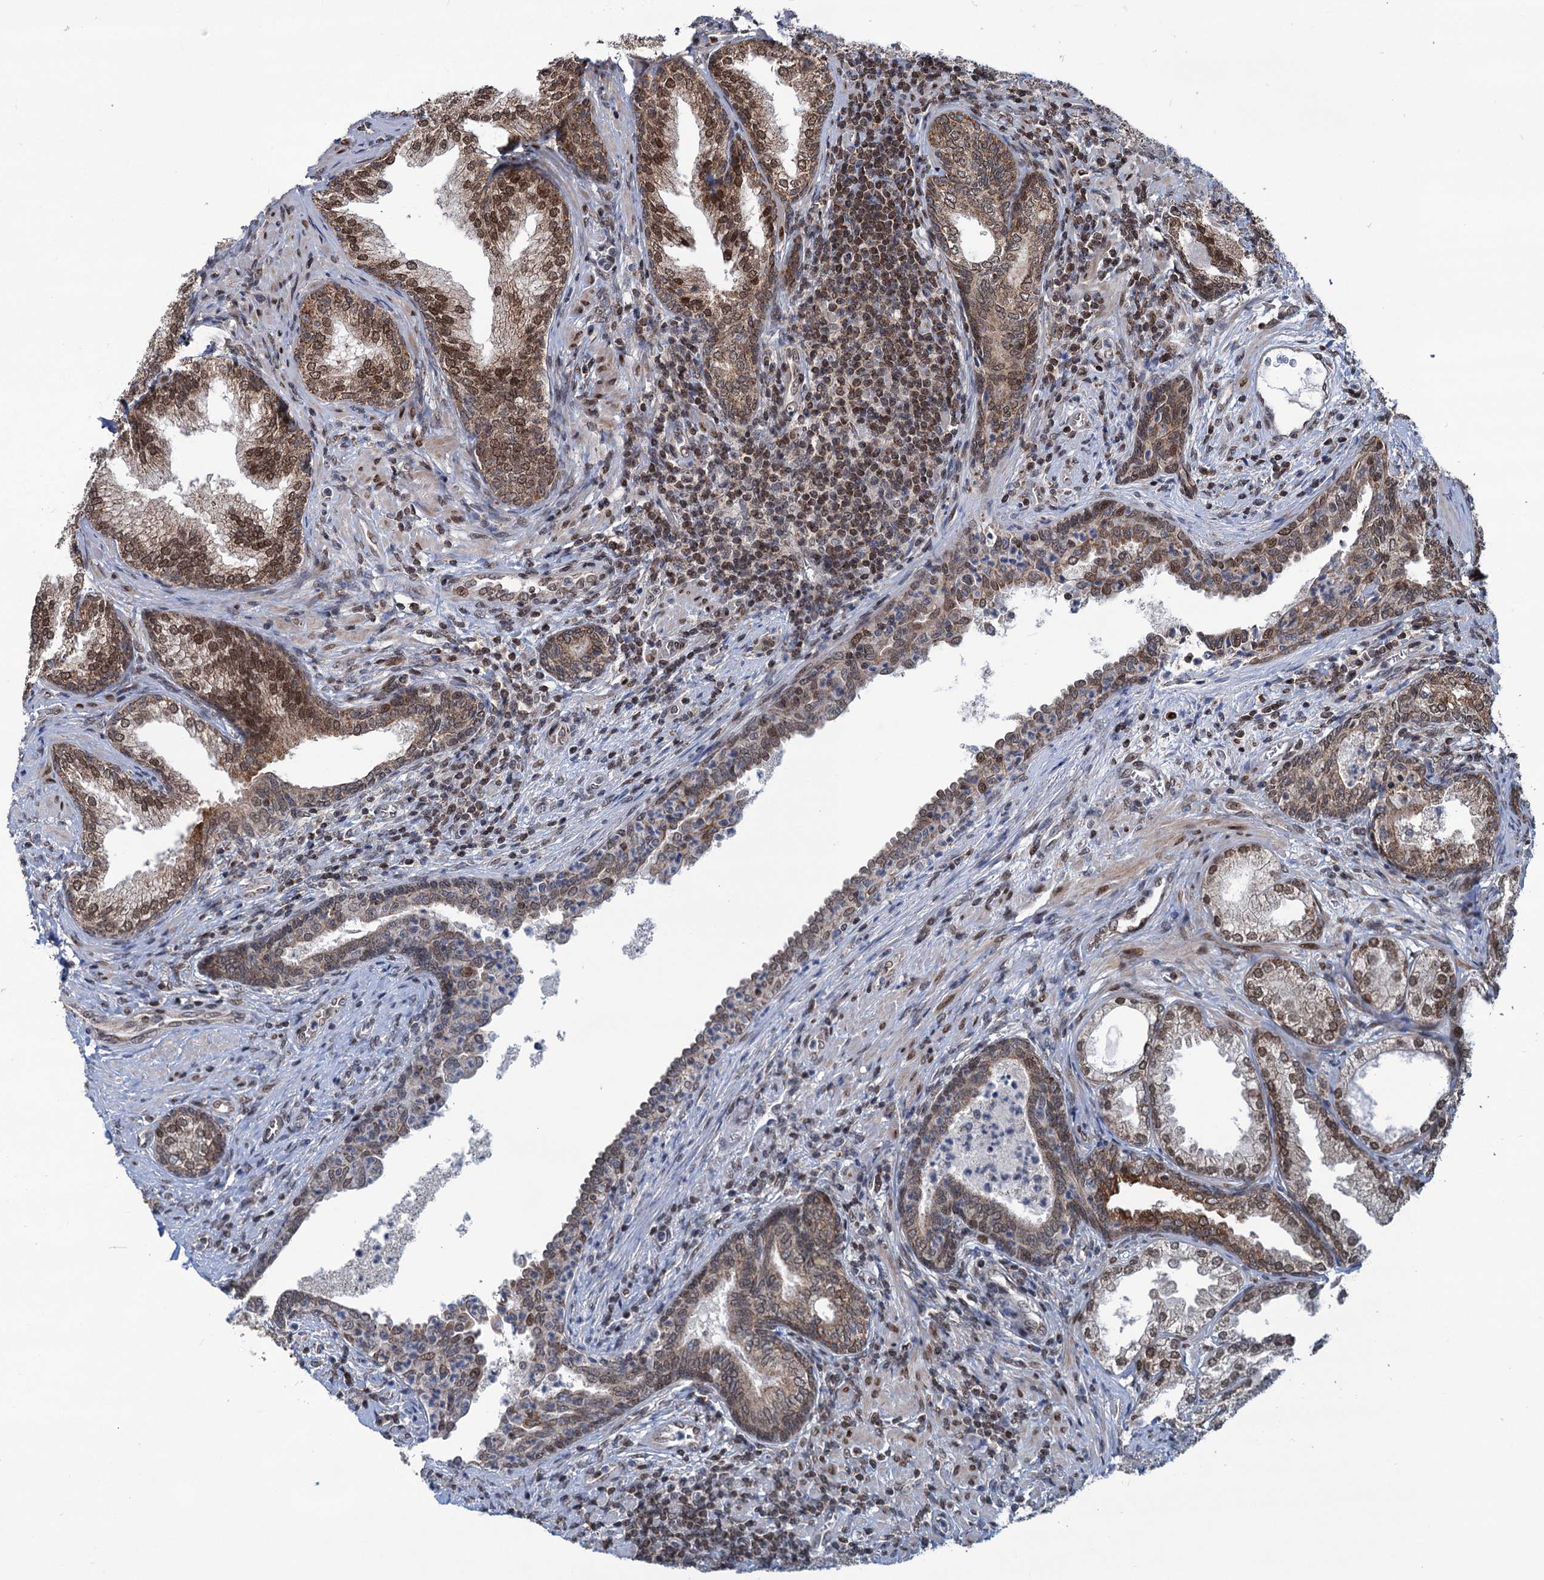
{"staining": {"intensity": "moderate", "quantity": ">75%", "location": "cytoplasmic/membranous,nuclear"}, "tissue": "prostate", "cell_type": "Glandular cells", "image_type": "normal", "snomed": [{"axis": "morphology", "description": "Normal tissue, NOS"}, {"axis": "topography", "description": "Prostate"}], "caption": "High-power microscopy captured an IHC micrograph of benign prostate, revealing moderate cytoplasmic/membranous,nuclear staining in approximately >75% of glandular cells.", "gene": "PHC3", "patient": {"sex": "male", "age": 76}}